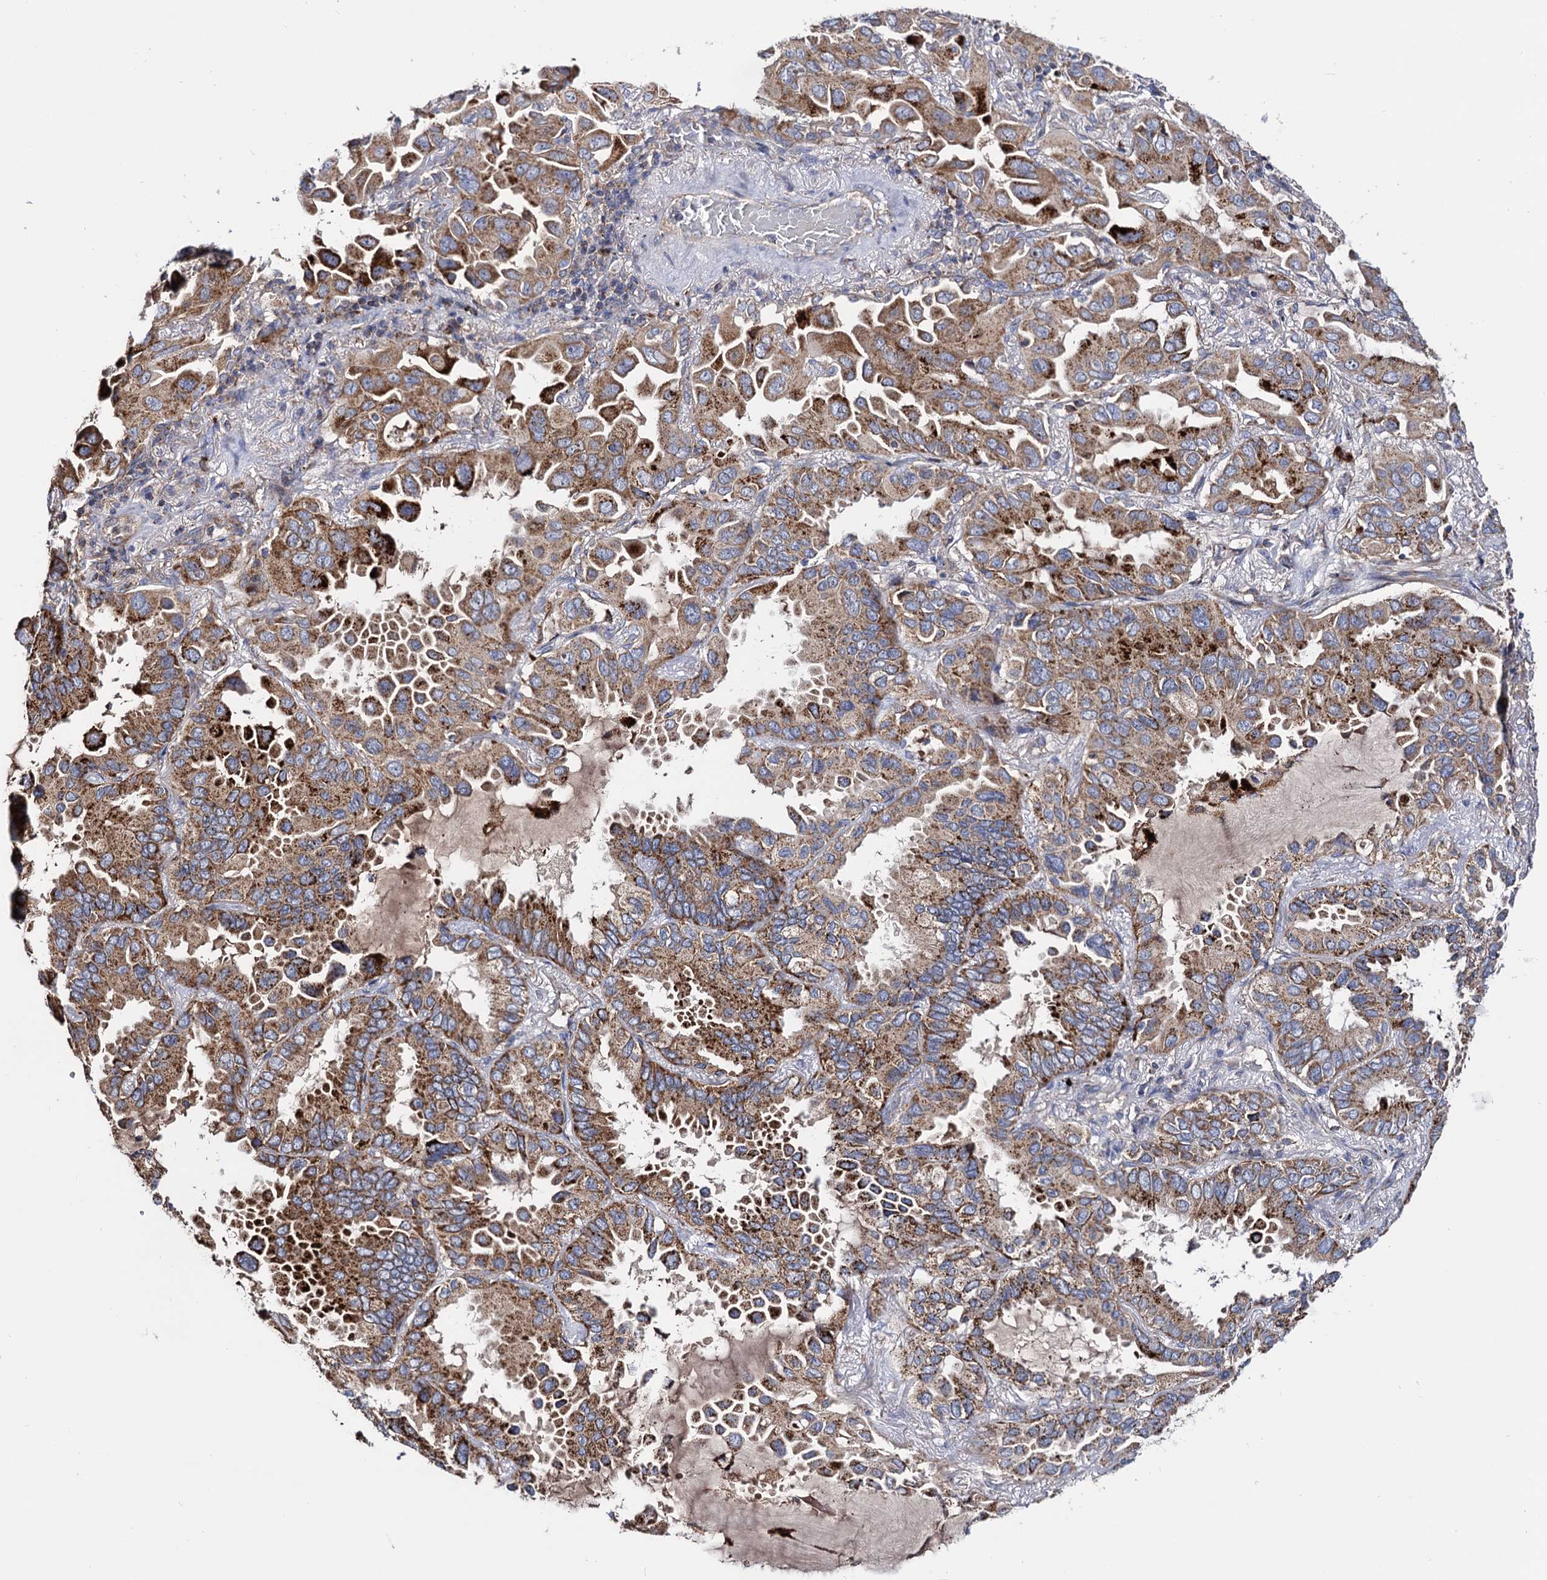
{"staining": {"intensity": "moderate", "quantity": ">75%", "location": "cytoplasmic/membranous"}, "tissue": "lung cancer", "cell_type": "Tumor cells", "image_type": "cancer", "snomed": [{"axis": "morphology", "description": "Adenocarcinoma, NOS"}, {"axis": "topography", "description": "Lung"}], "caption": "Brown immunohistochemical staining in lung cancer (adenocarcinoma) exhibits moderate cytoplasmic/membranous positivity in about >75% of tumor cells.", "gene": "IQCH", "patient": {"sex": "male", "age": 64}}